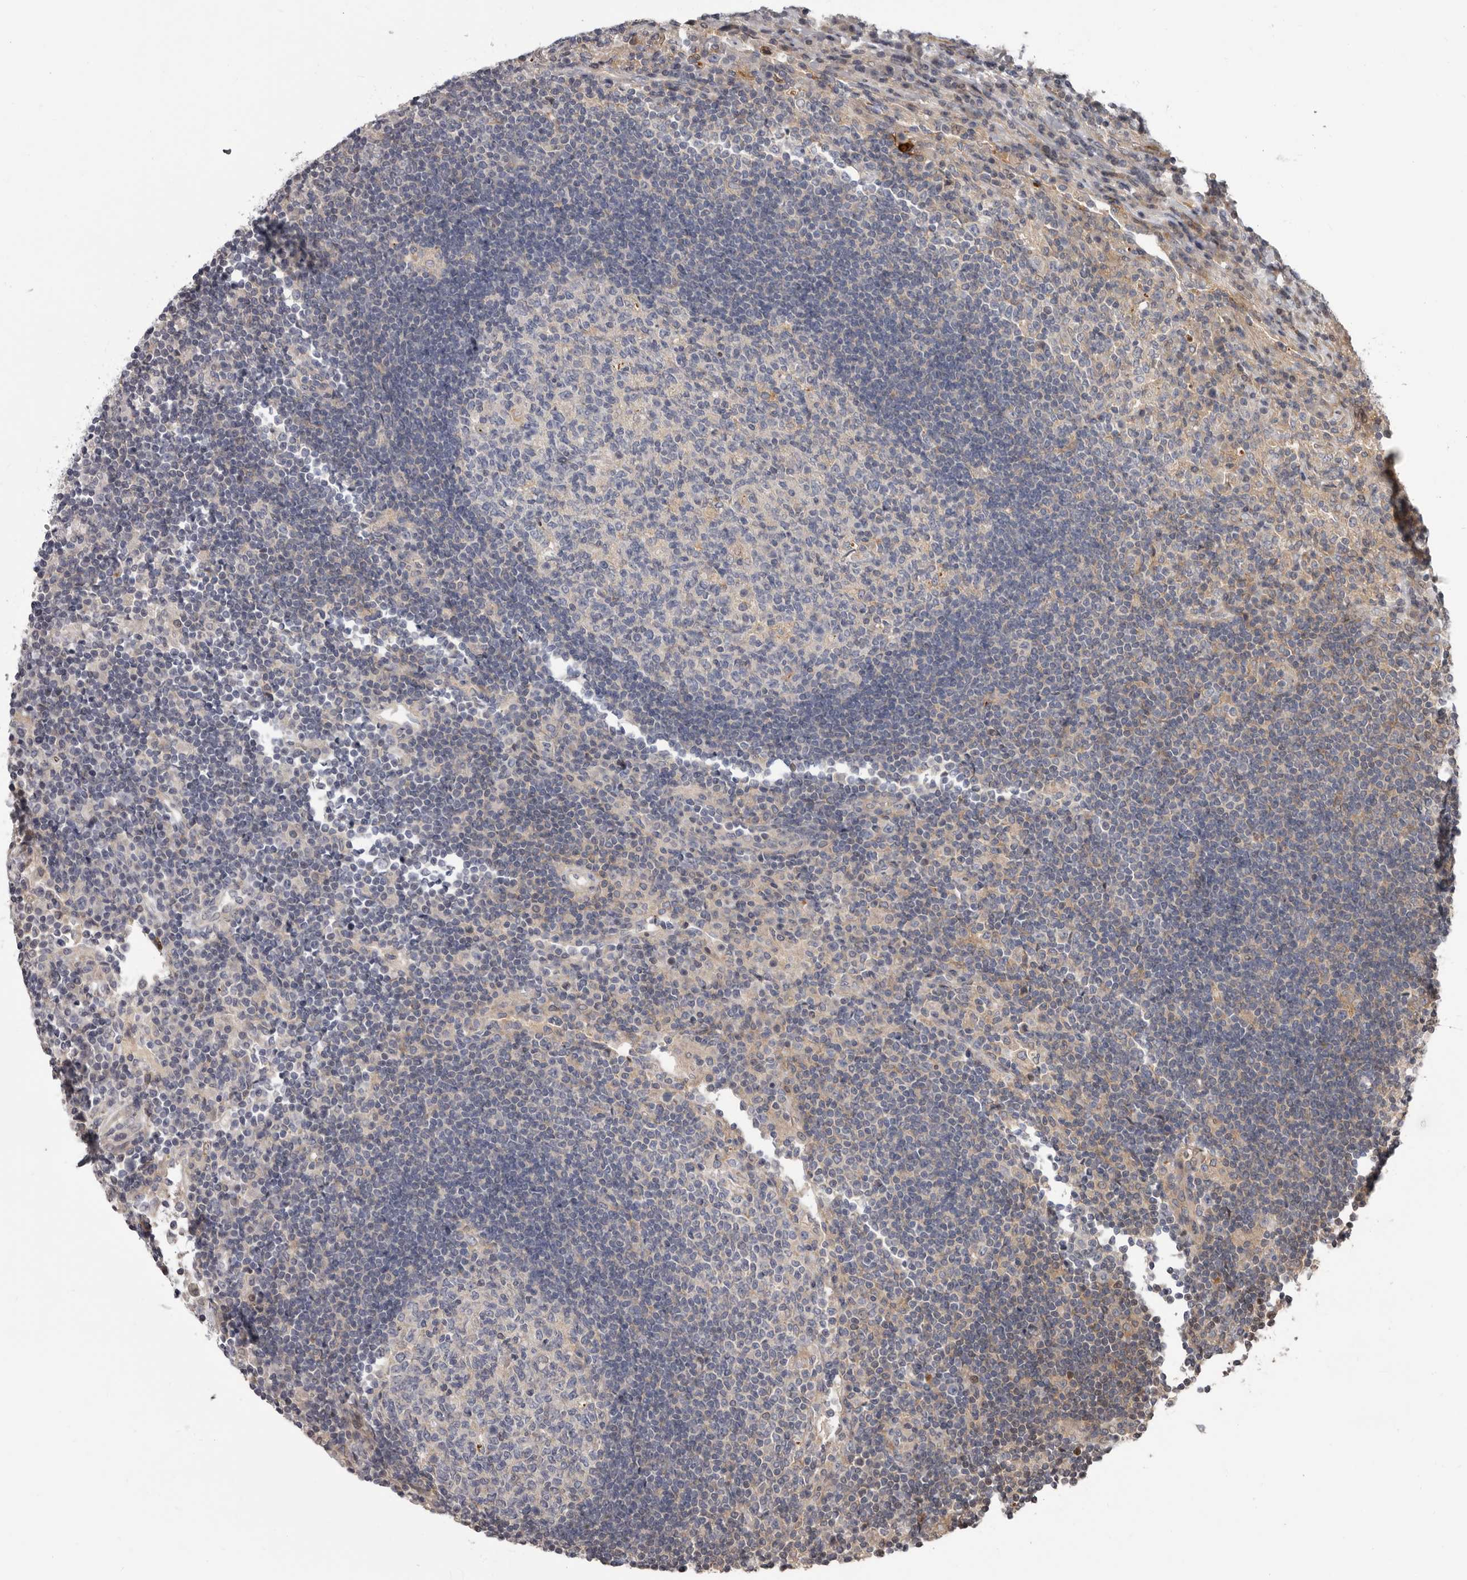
{"staining": {"intensity": "negative", "quantity": "none", "location": "none"}, "tissue": "lymph node", "cell_type": "Germinal center cells", "image_type": "normal", "snomed": [{"axis": "morphology", "description": "Normal tissue, NOS"}, {"axis": "topography", "description": "Lymph node"}], "caption": "A histopathology image of lymph node stained for a protein exhibits no brown staining in germinal center cells. Brightfield microscopy of IHC stained with DAB (3,3'-diaminobenzidine) (brown) and hematoxylin (blue), captured at high magnification.", "gene": "FGFR4", "patient": {"sex": "female", "age": 53}}